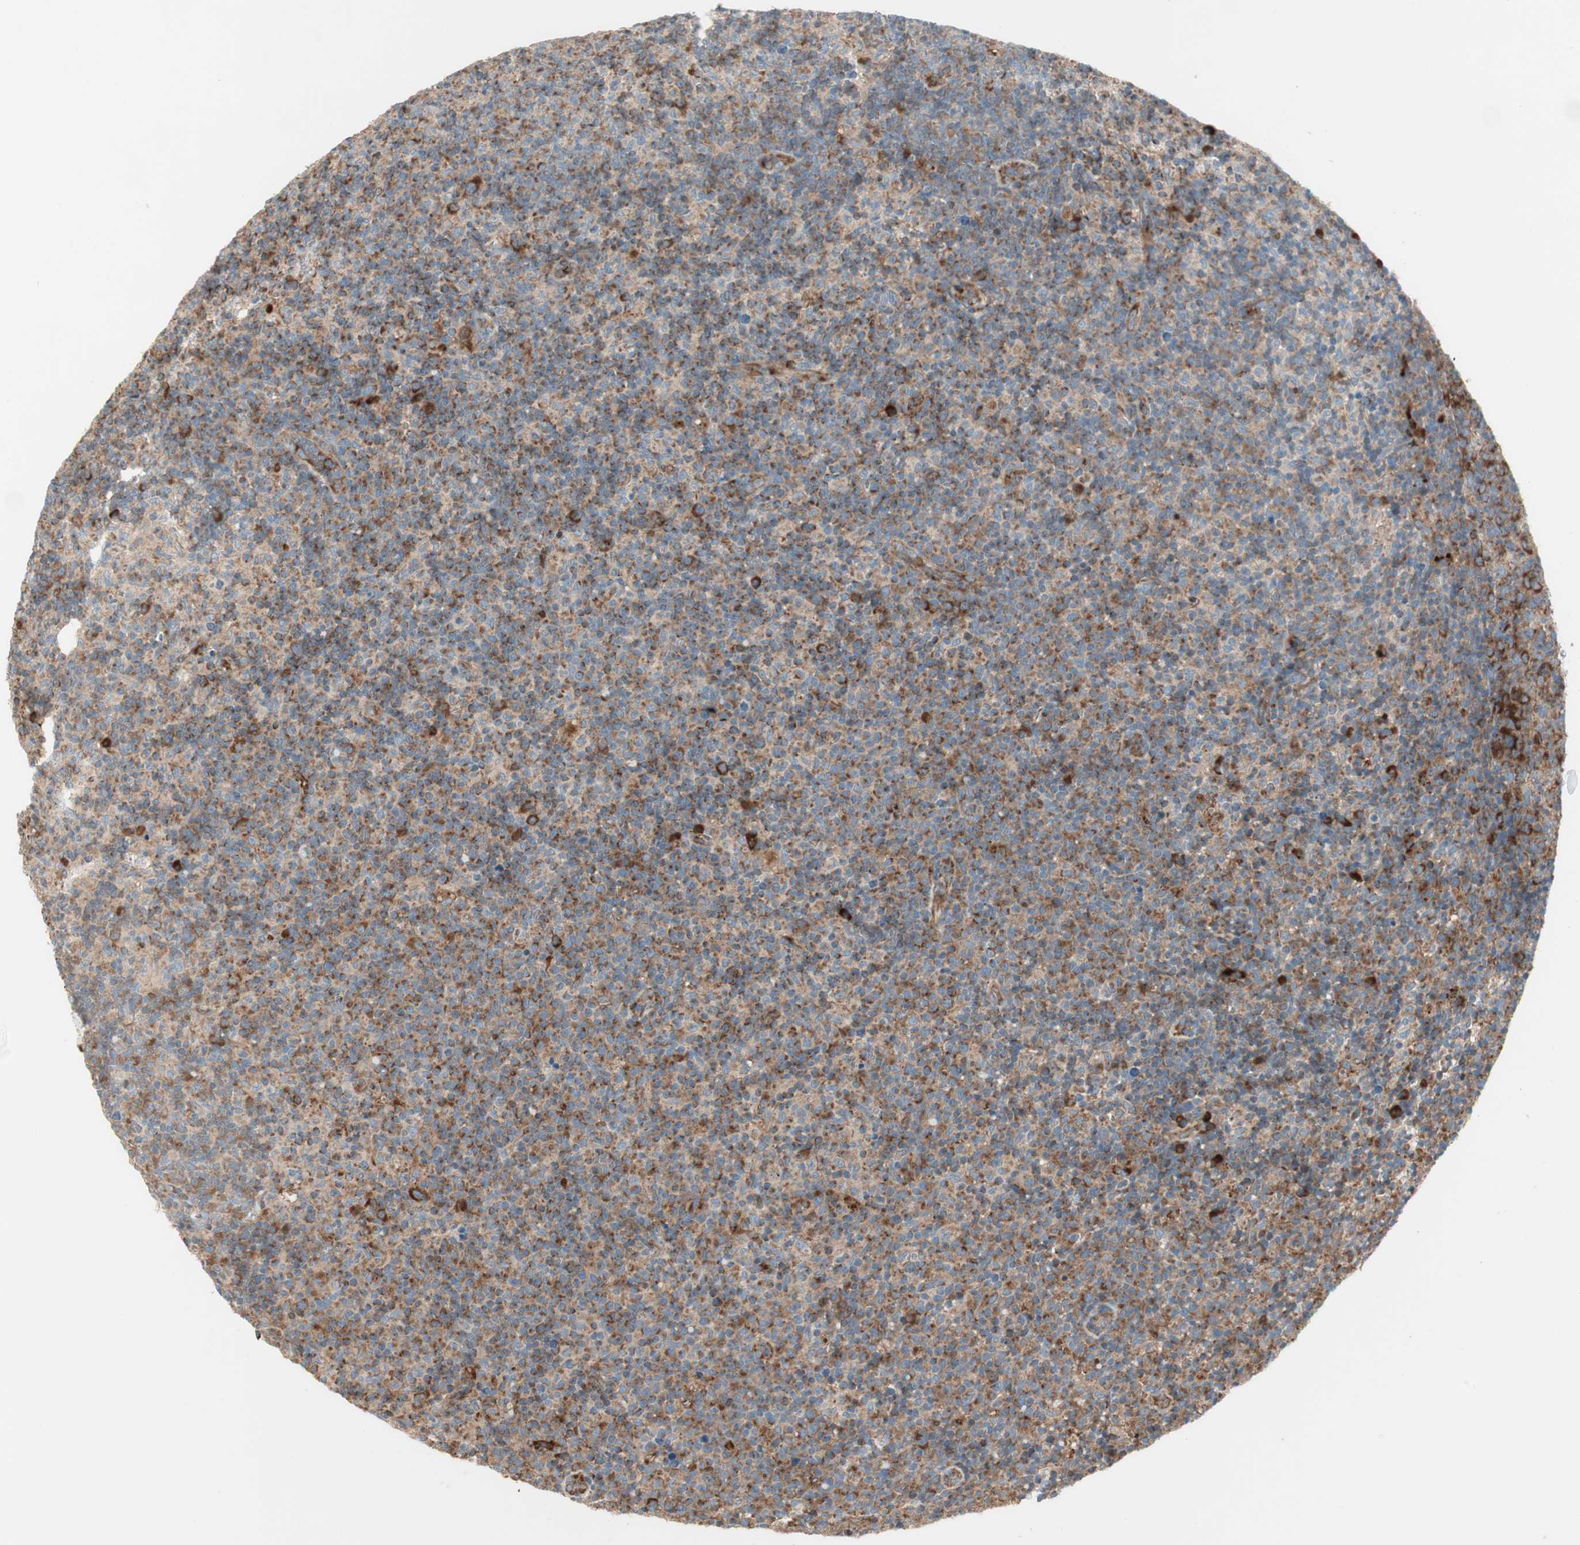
{"staining": {"intensity": "moderate", "quantity": ">75%", "location": "cytoplasmic/membranous"}, "tissue": "lymph node", "cell_type": "Germinal center cells", "image_type": "normal", "snomed": [{"axis": "morphology", "description": "Normal tissue, NOS"}, {"axis": "morphology", "description": "Inflammation, NOS"}, {"axis": "topography", "description": "Lymph node"}], "caption": "The immunohistochemical stain shows moderate cytoplasmic/membranous positivity in germinal center cells of unremarkable lymph node. The protein is stained brown, and the nuclei are stained in blue (DAB IHC with brightfield microscopy, high magnification).", "gene": "RPL23", "patient": {"sex": "male", "age": 55}}